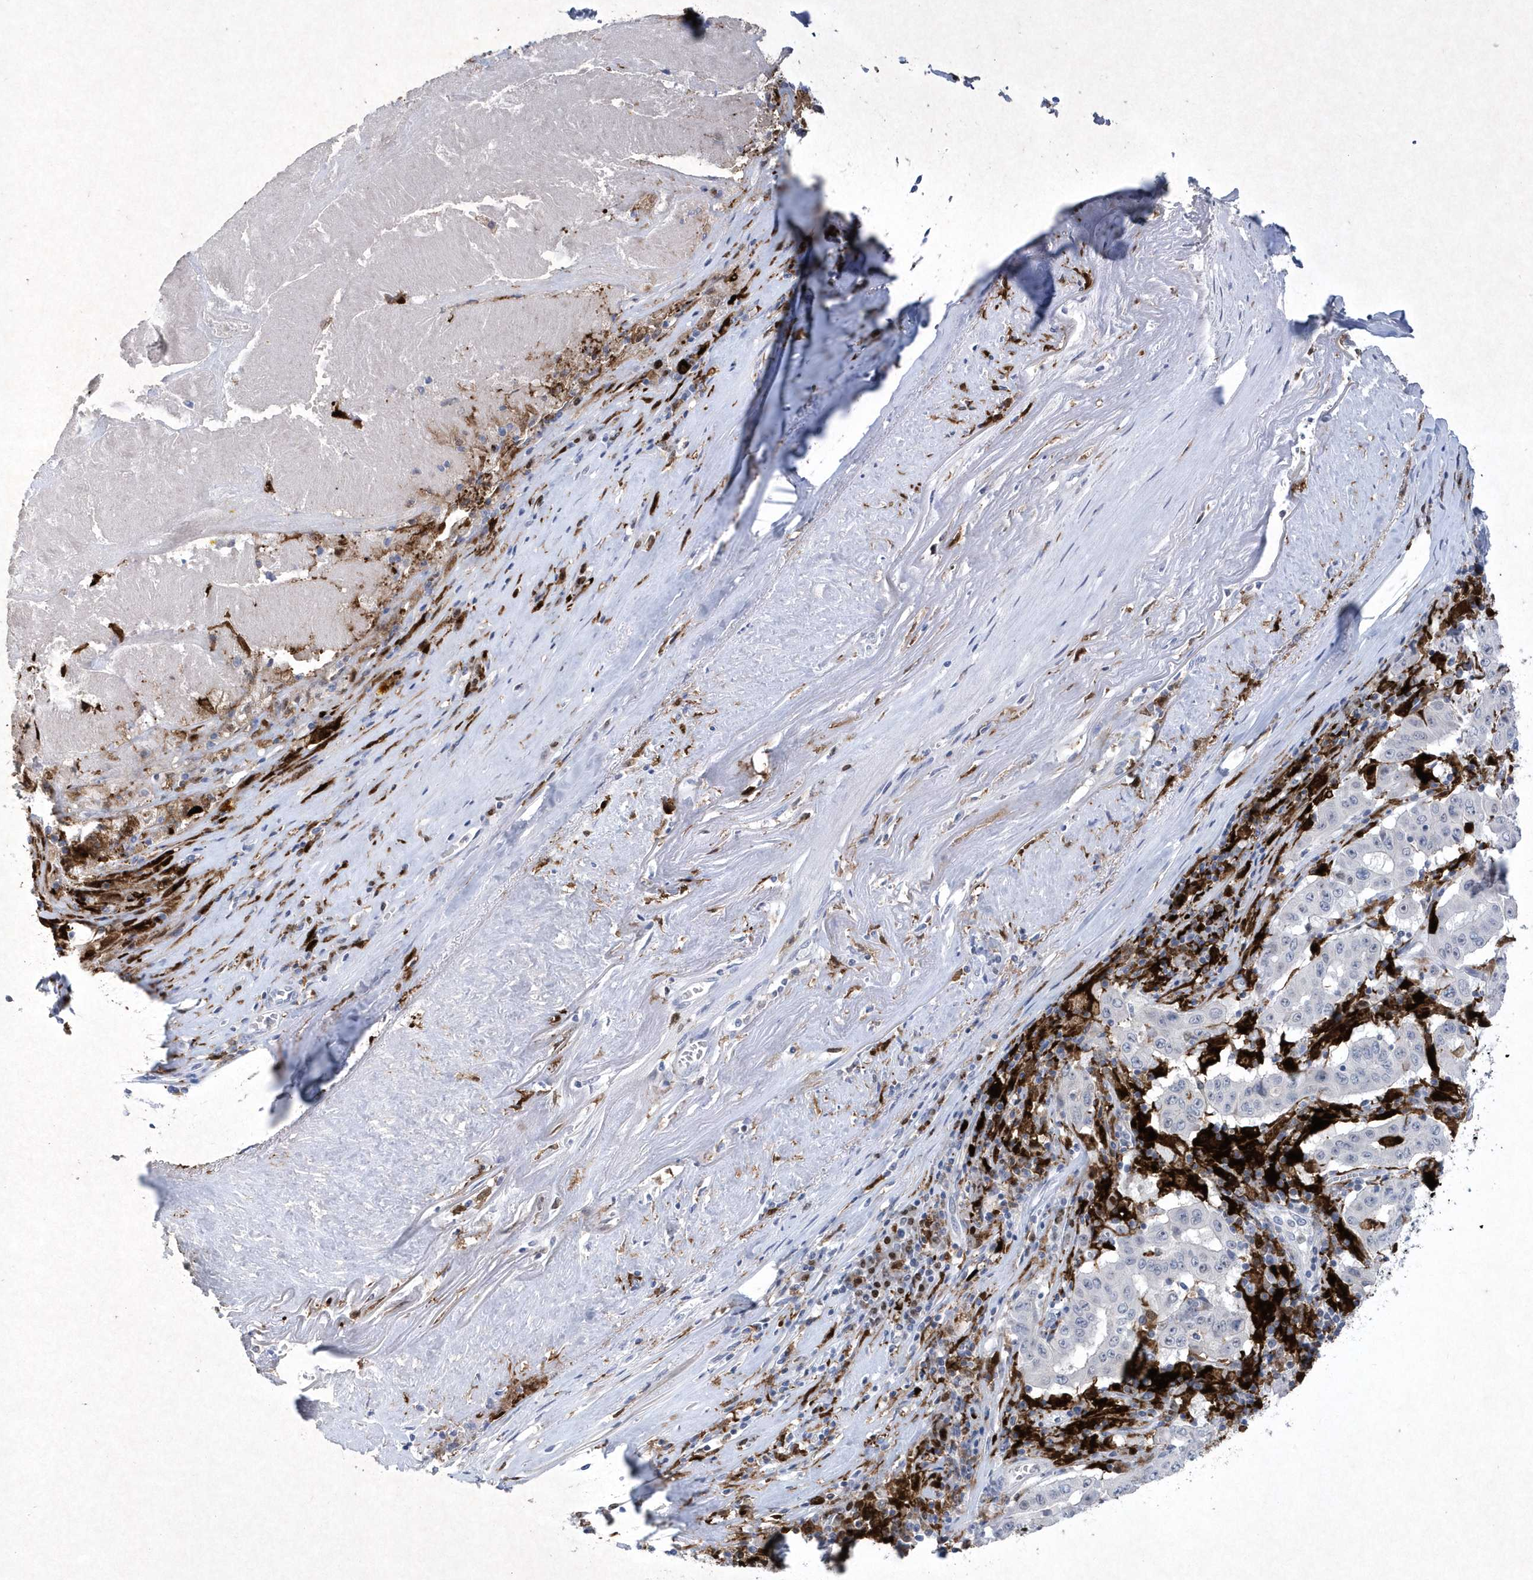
{"staining": {"intensity": "negative", "quantity": "none", "location": "none"}, "tissue": "pancreatic cancer", "cell_type": "Tumor cells", "image_type": "cancer", "snomed": [{"axis": "morphology", "description": "Adenocarcinoma, NOS"}, {"axis": "topography", "description": "Pancreas"}], "caption": "DAB (3,3'-diaminobenzidine) immunohistochemical staining of pancreatic cancer (adenocarcinoma) exhibits no significant positivity in tumor cells.", "gene": "BHLHA15", "patient": {"sex": "male", "age": 63}}